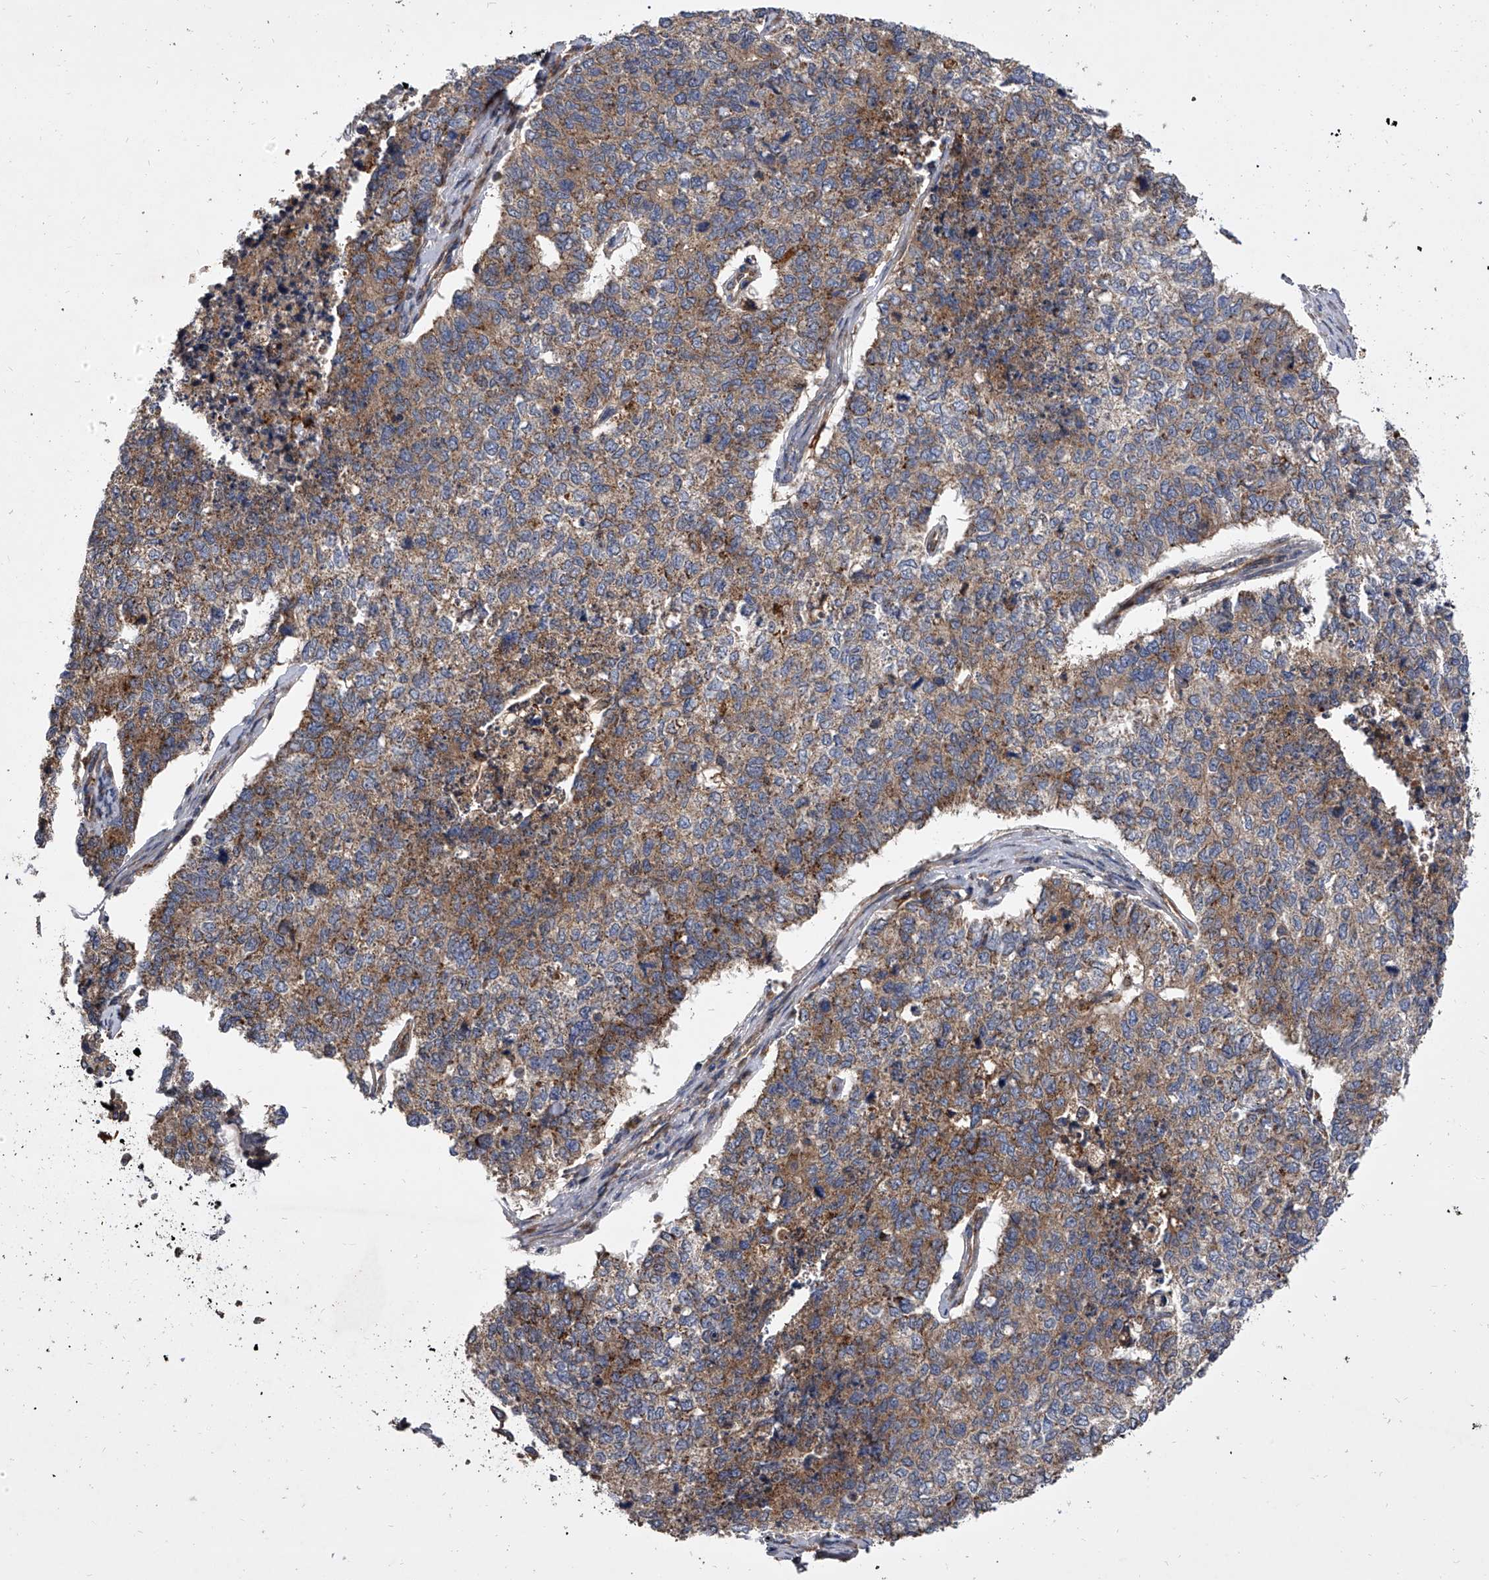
{"staining": {"intensity": "weak", "quantity": "<25%", "location": "cytoplasmic/membranous"}, "tissue": "cervical cancer", "cell_type": "Tumor cells", "image_type": "cancer", "snomed": [{"axis": "morphology", "description": "Squamous cell carcinoma, NOS"}, {"axis": "topography", "description": "Cervix"}], "caption": "Histopathology image shows no protein expression in tumor cells of cervical cancer (squamous cell carcinoma) tissue.", "gene": "EXOC4", "patient": {"sex": "female", "age": 63}}